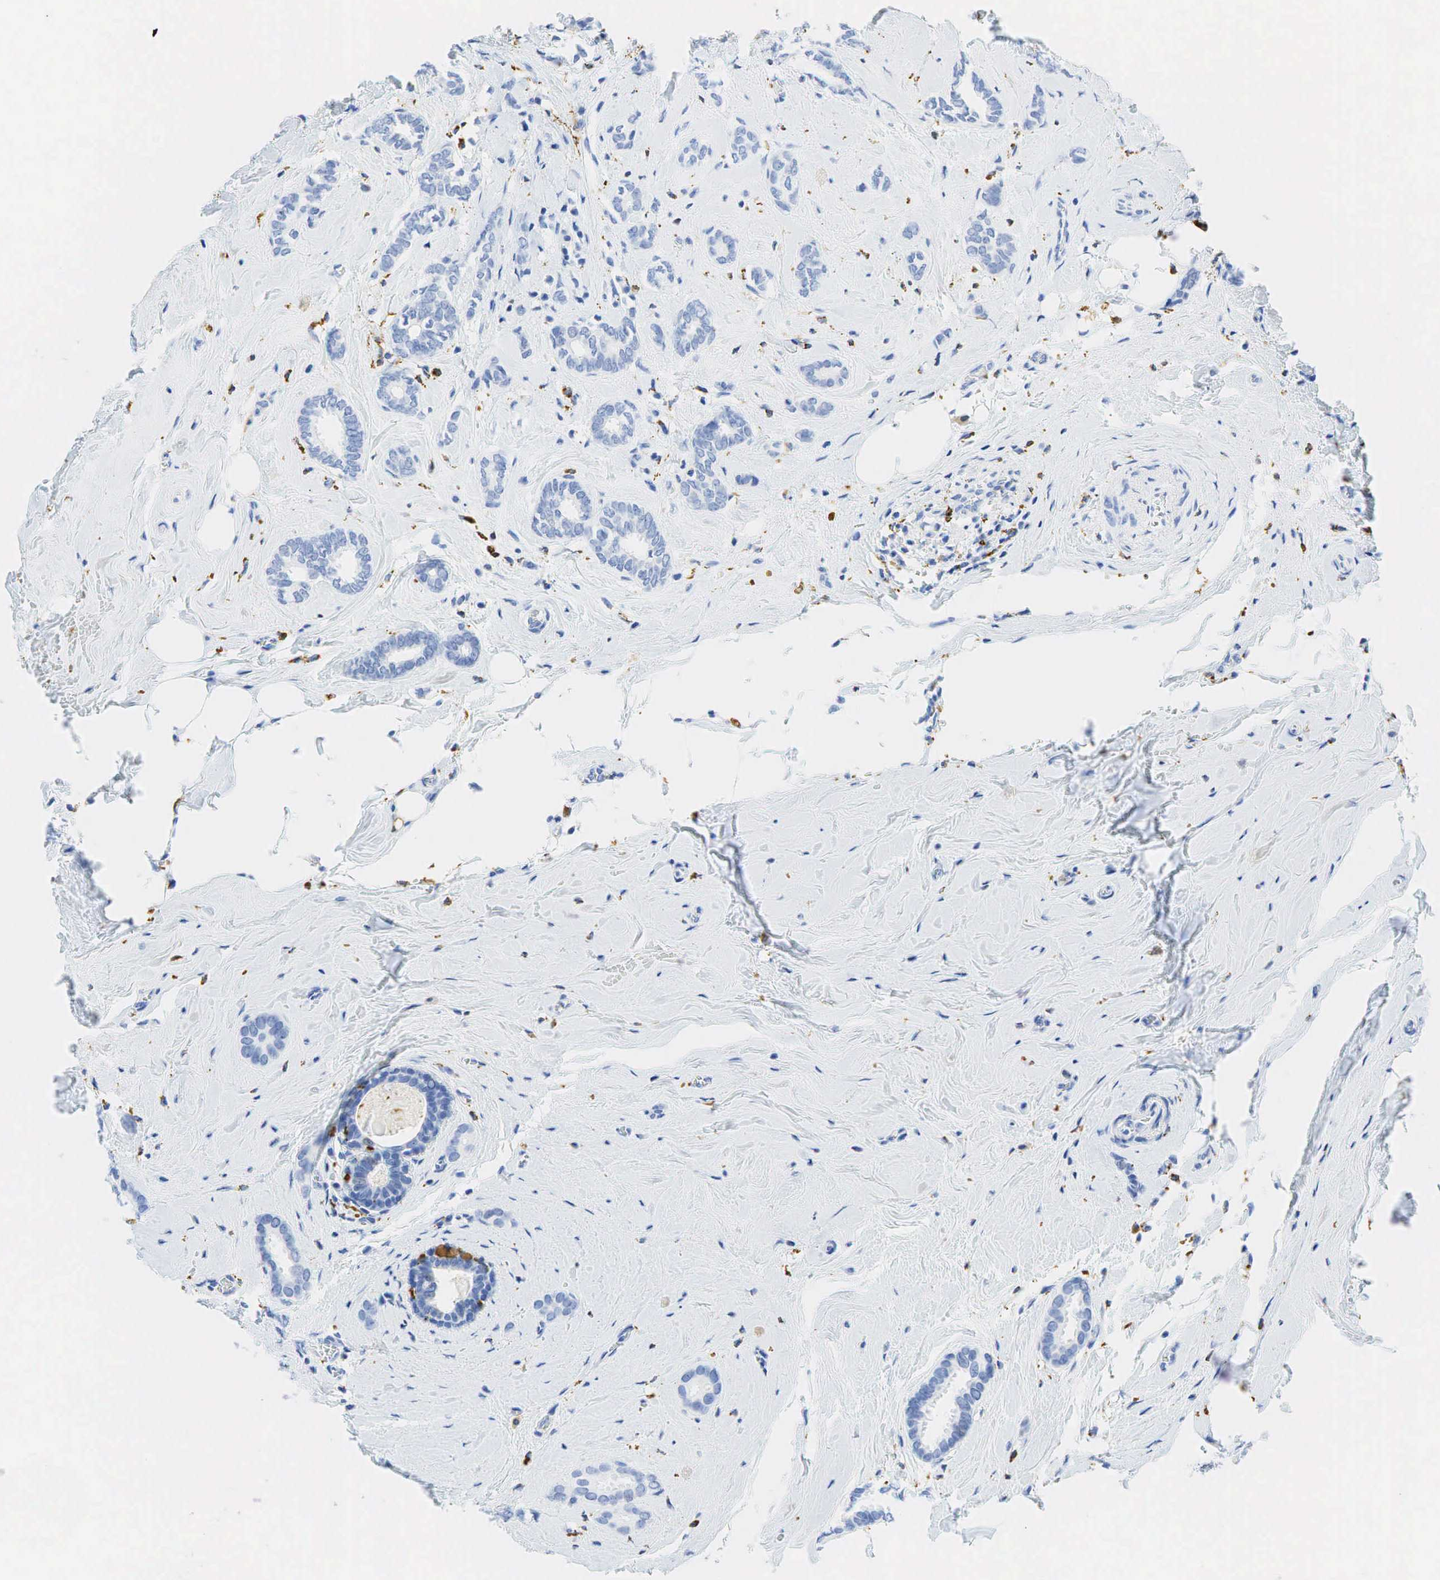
{"staining": {"intensity": "negative", "quantity": "none", "location": "none"}, "tissue": "breast cancer", "cell_type": "Tumor cells", "image_type": "cancer", "snomed": [{"axis": "morphology", "description": "Duct carcinoma"}, {"axis": "topography", "description": "Breast"}], "caption": "A high-resolution image shows immunohistochemistry (IHC) staining of intraductal carcinoma (breast), which shows no significant expression in tumor cells. (Stains: DAB (3,3'-diaminobenzidine) IHC with hematoxylin counter stain, Microscopy: brightfield microscopy at high magnification).", "gene": "CD68", "patient": {"sex": "female", "age": 50}}